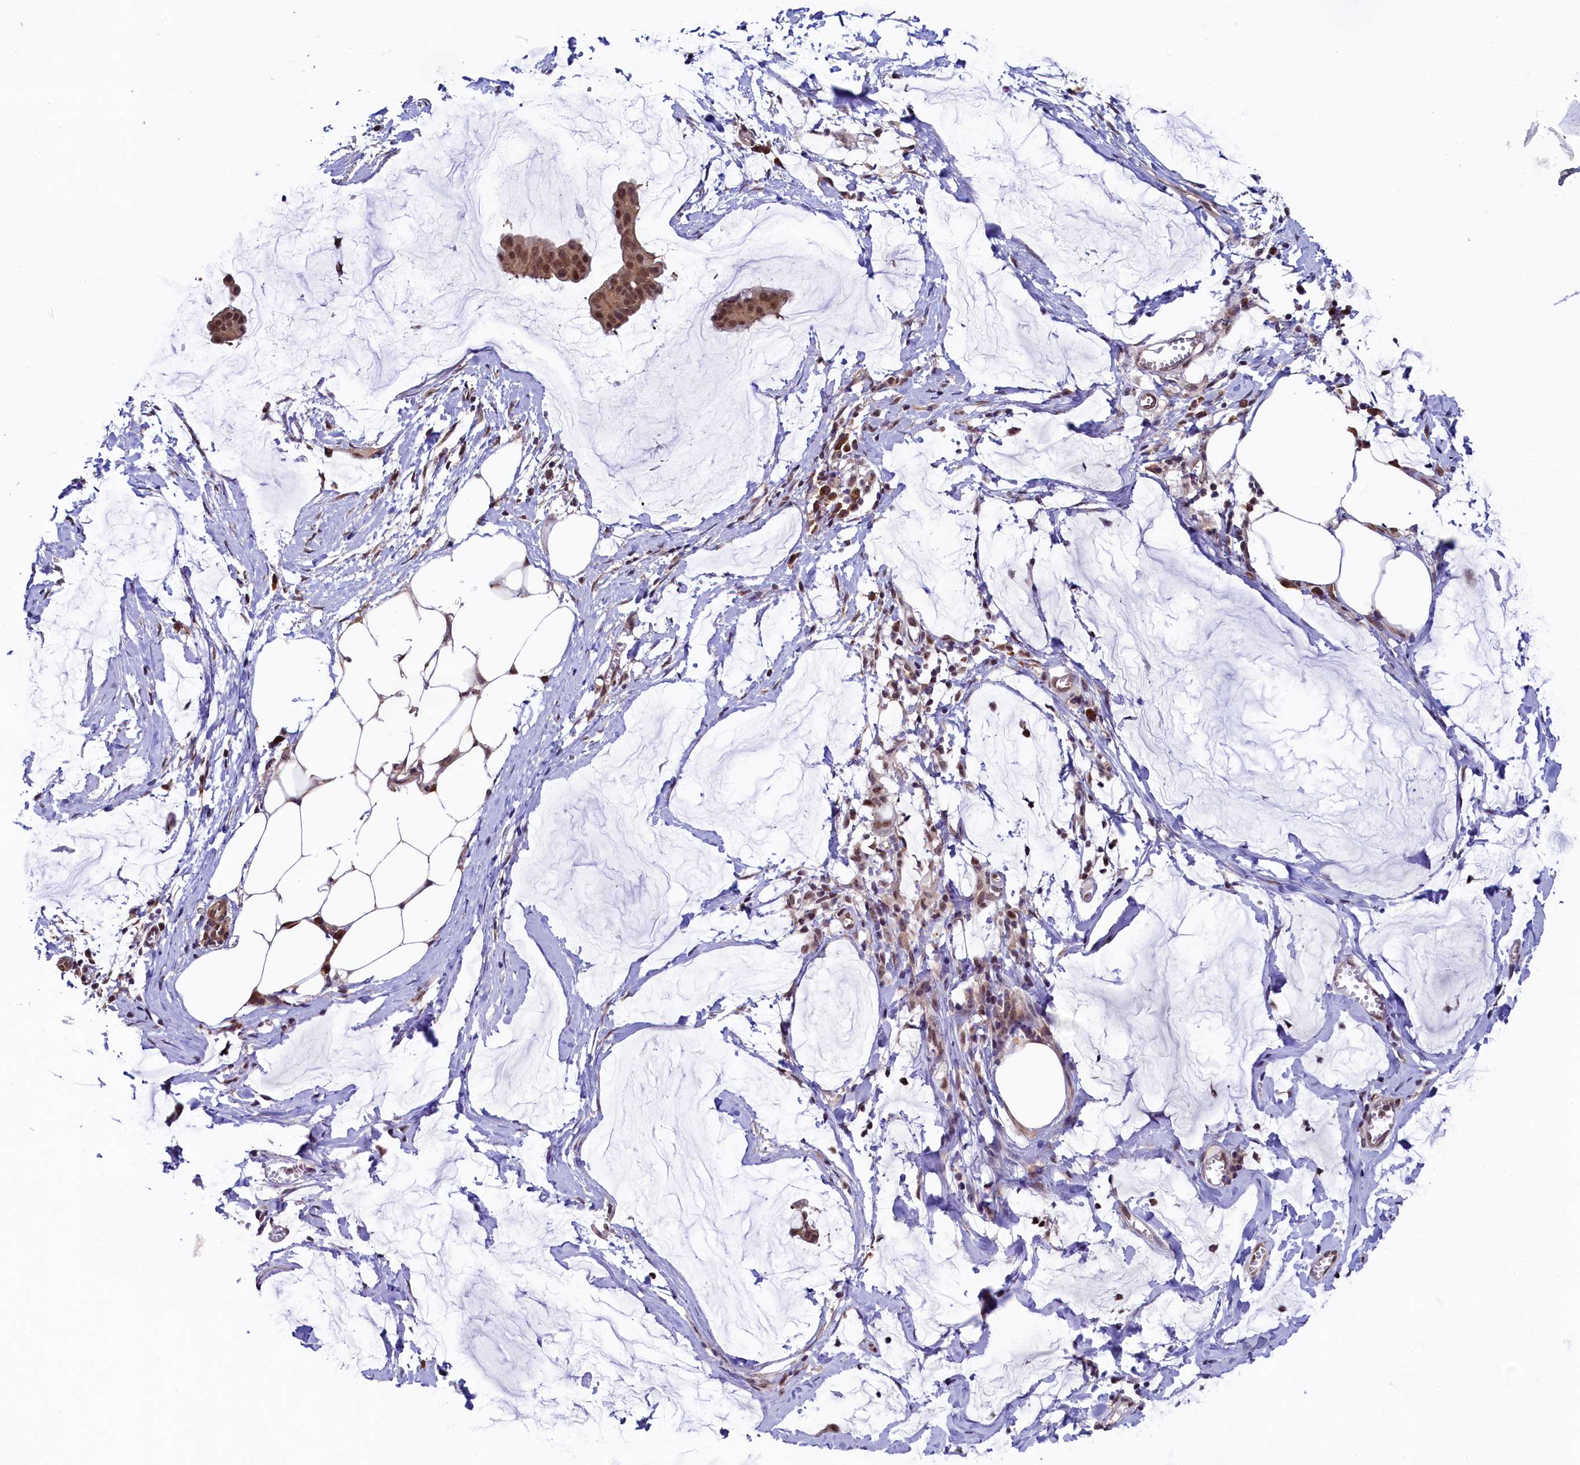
{"staining": {"intensity": "moderate", "quantity": ">75%", "location": "nuclear"}, "tissue": "ovarian cancer", "cell_type": "Tumor cells", "image_type": "cancer", "snomed": [{"axis": "morphology", "description": "Cystadenocarcinoma, mucinous, NOS"}, {"axis": "topography", "description": "Ovary"}], "caption": "Protein staining reveals moderate nuclear staining in about >75% of tumor cells in ovarian cancer (mucinous cystadenocarcinoma).", "gene": "LEO1", "patient": {"sex": "female", "age": 73}}